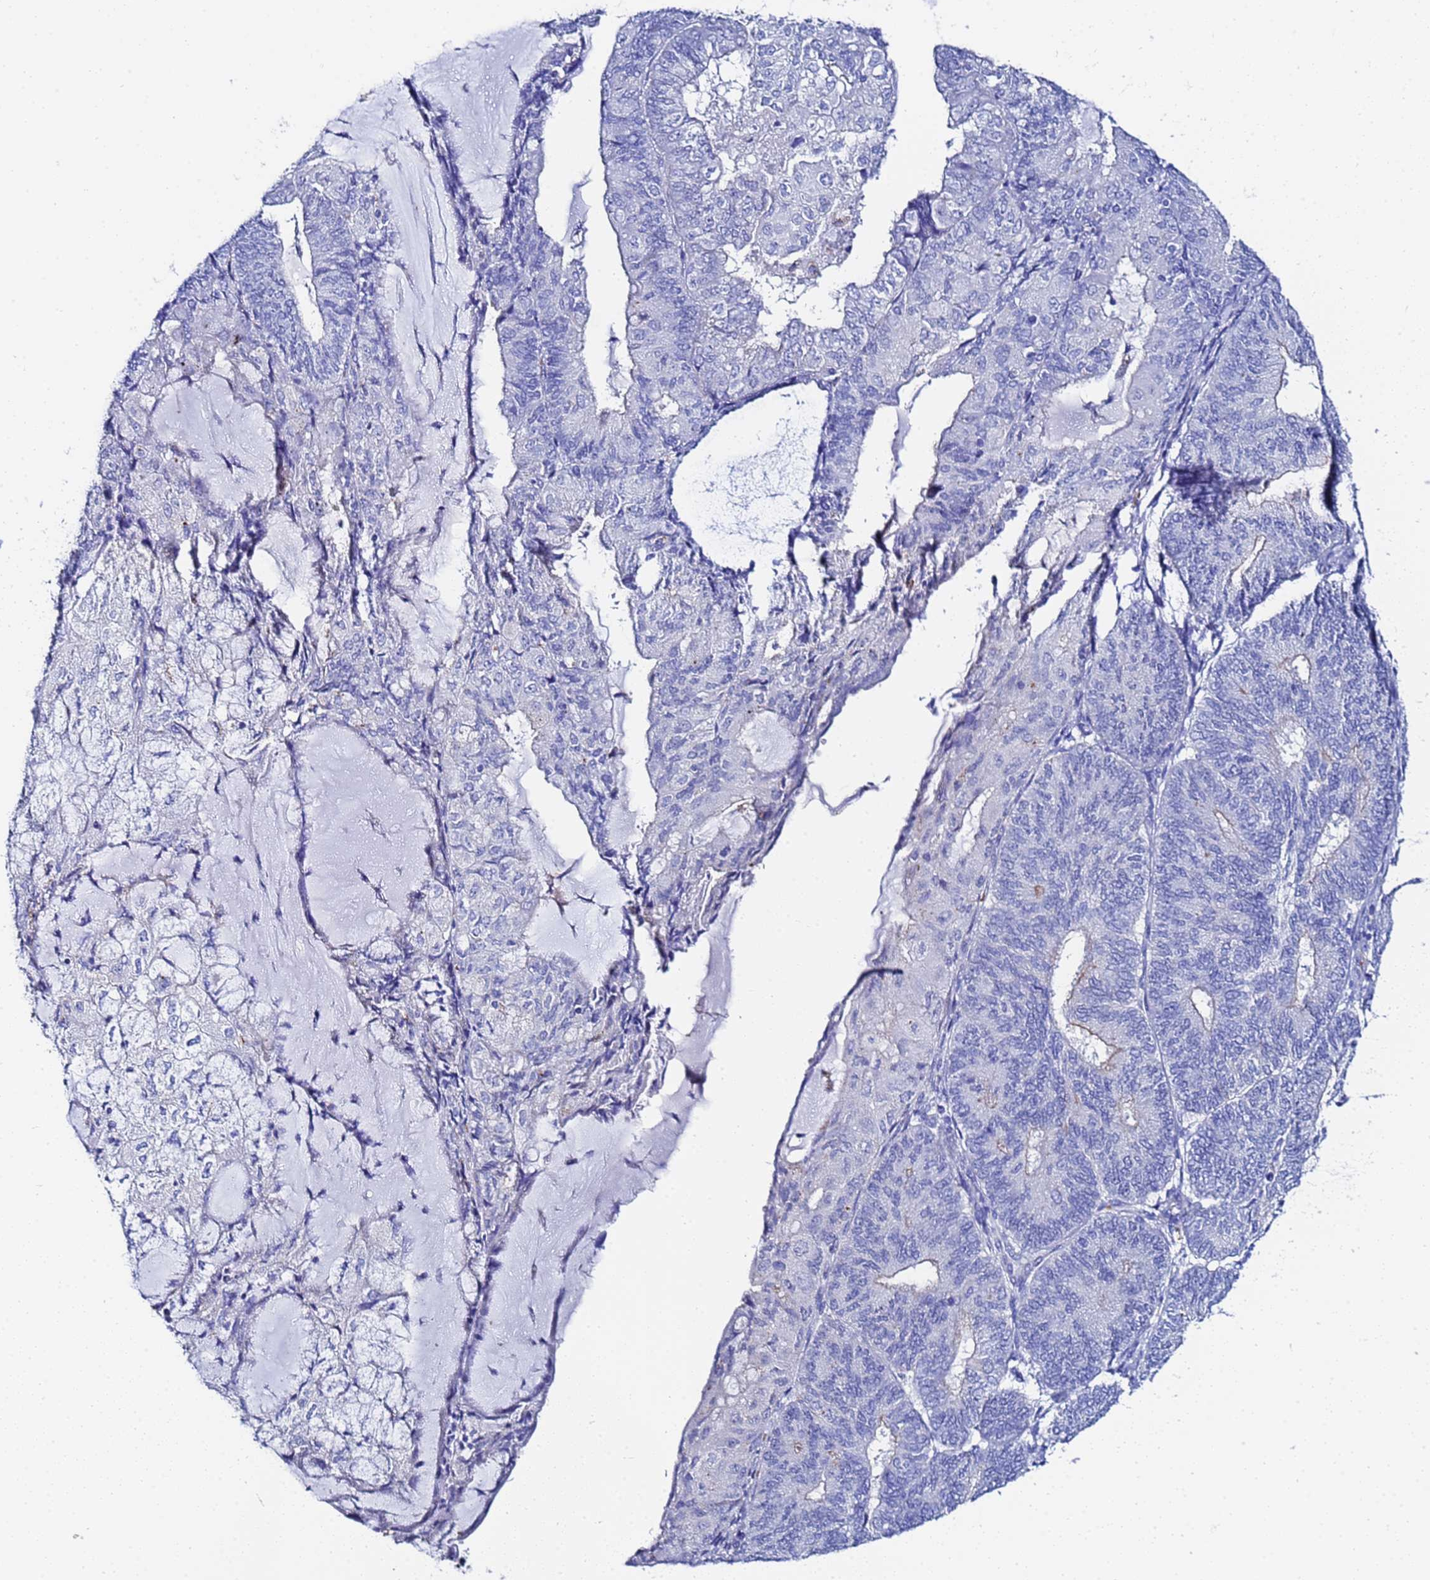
{"staining": {"intensity": "negative", "quantity": "none", "location": "none"}, "tissue": "endometrial cancer", "cell_type": "Tumor cells", "image_type": "cancer", "snomed": [{"axis": "morphology", "description": "Adenocarcinoma, NOS"}, {"axis": "topography", "description": "Endometrium"}], "caption": "A high-resolution image shows immunohistochemistry staining of endometrial cancer (adenocarcinoma), which demonstrates no significant staining in tumor cells.", "gene": "ZNF26", "patient": {"sex": "female", "age": 81}}